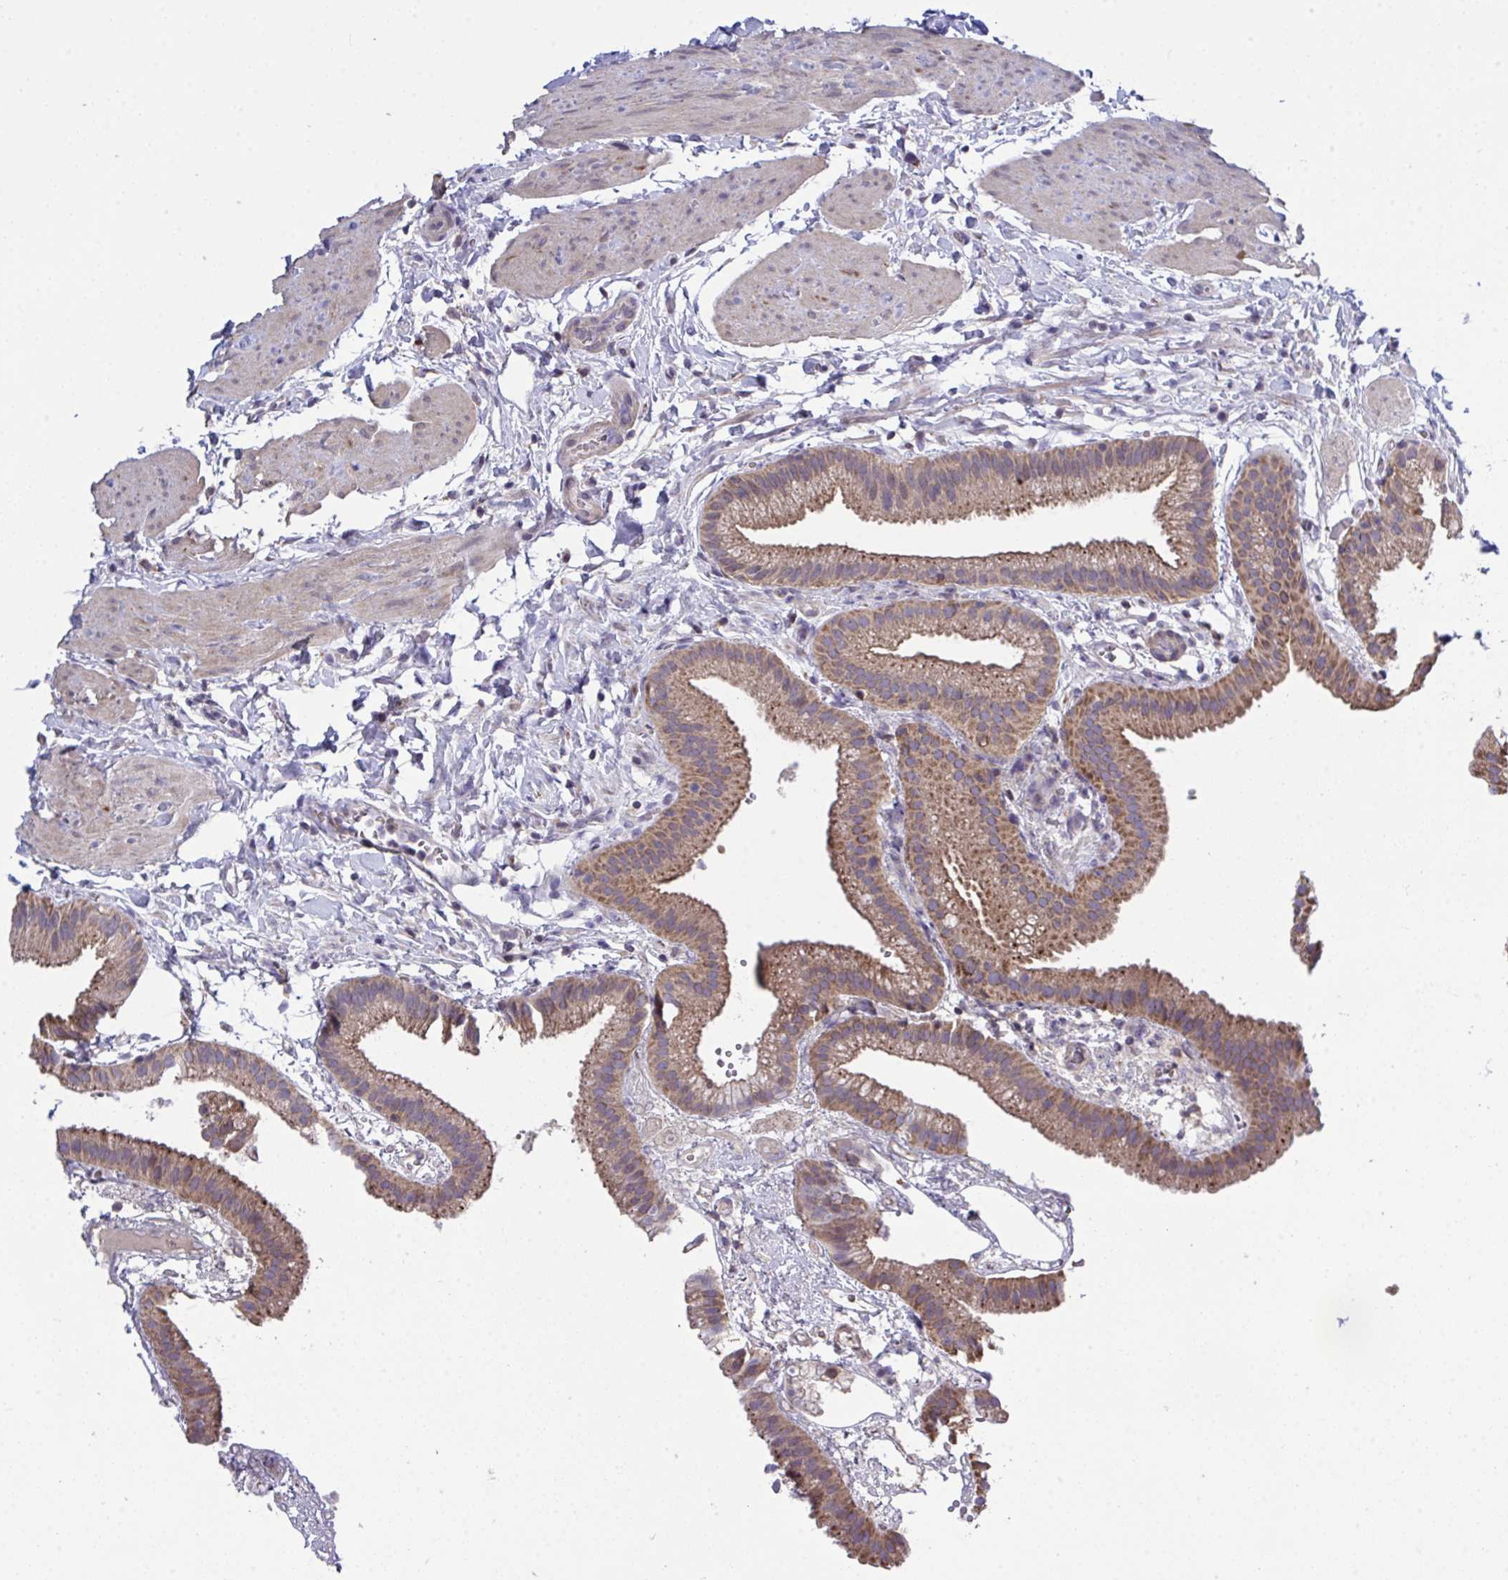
{"staining": {"intensity": "moderate", "quantity": "25%-75%", "location": "cytoplasmic/membranous"}, "tissue": "gallbladder", "cell_type": "Glandular cells", "image_type": "normal", "snomed": [{"axis": "morphology", "description": "Normal tissue, NOS"}, {"axis": "topography", "description": "Gallbladder"}], "caption": "Glandular cells exhibit medium levels of moderate cytoplasmic/membranous positivity in about 25%-75% of cells in unremarkable gallbladder.", "gene": "PPM1H", "patient": {"sex": "female", "age": 63}}